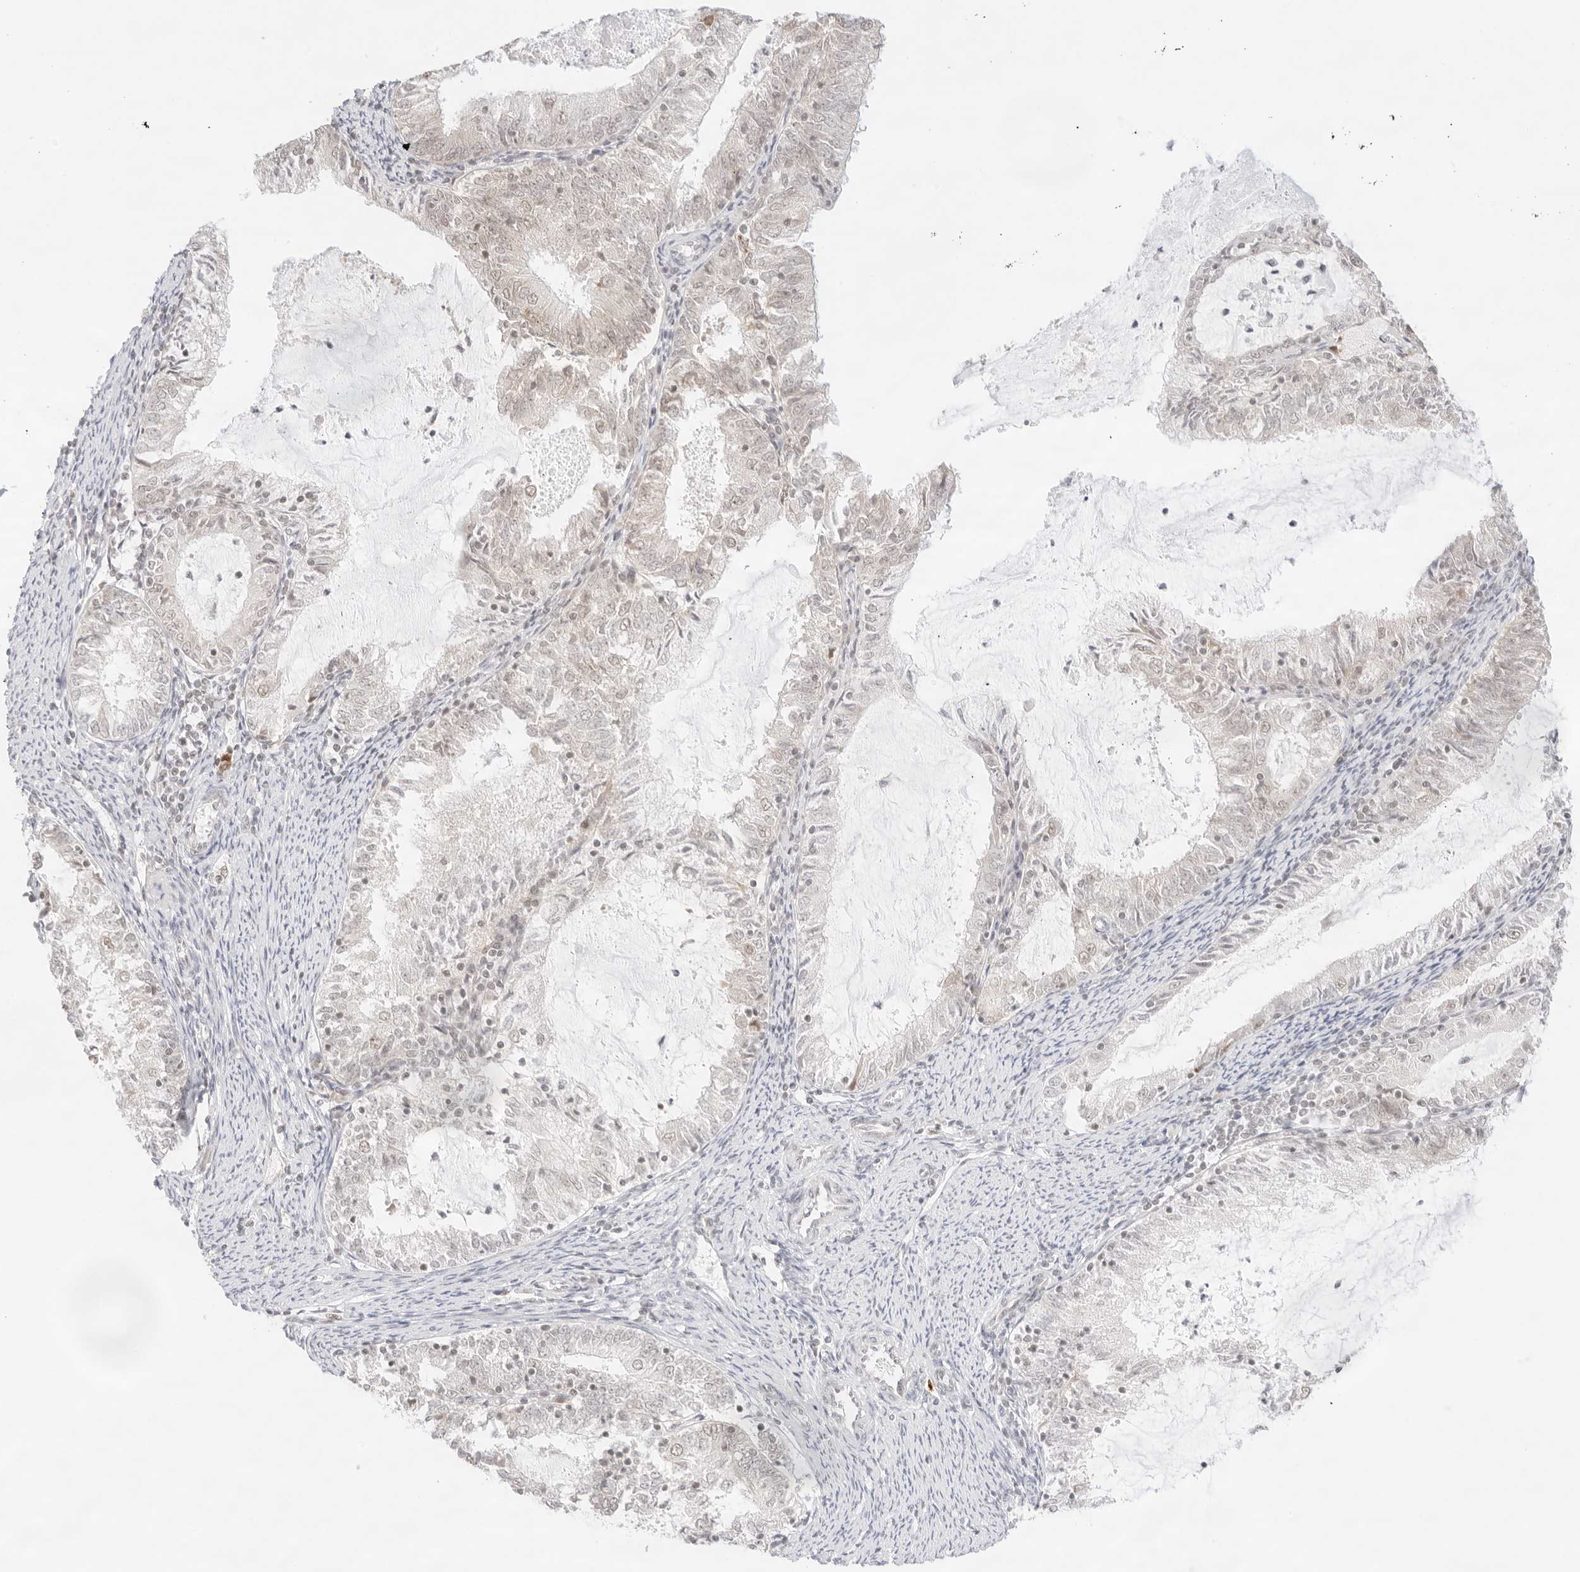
{"staining": {"intensity": "negative", "quantity": "none", "location": "none"}, "tissue": "endometrial cancer", "cell_type": "Tumor cells", "image_type": "cancer", "snomed": [{"axis": "morphology", "description": "Adenocarcinoma, NOS"}, {"axis": "topography", "description": "Endometrium"}], "caption": "This histopathology image is of endometrial cancer stained with IHC to label a protein in brown with the nuclei are counter-stained blue. There is no staining in tumor cells.", "gene": "GNAS", "patient": {"sex": "female", "age": 57}}